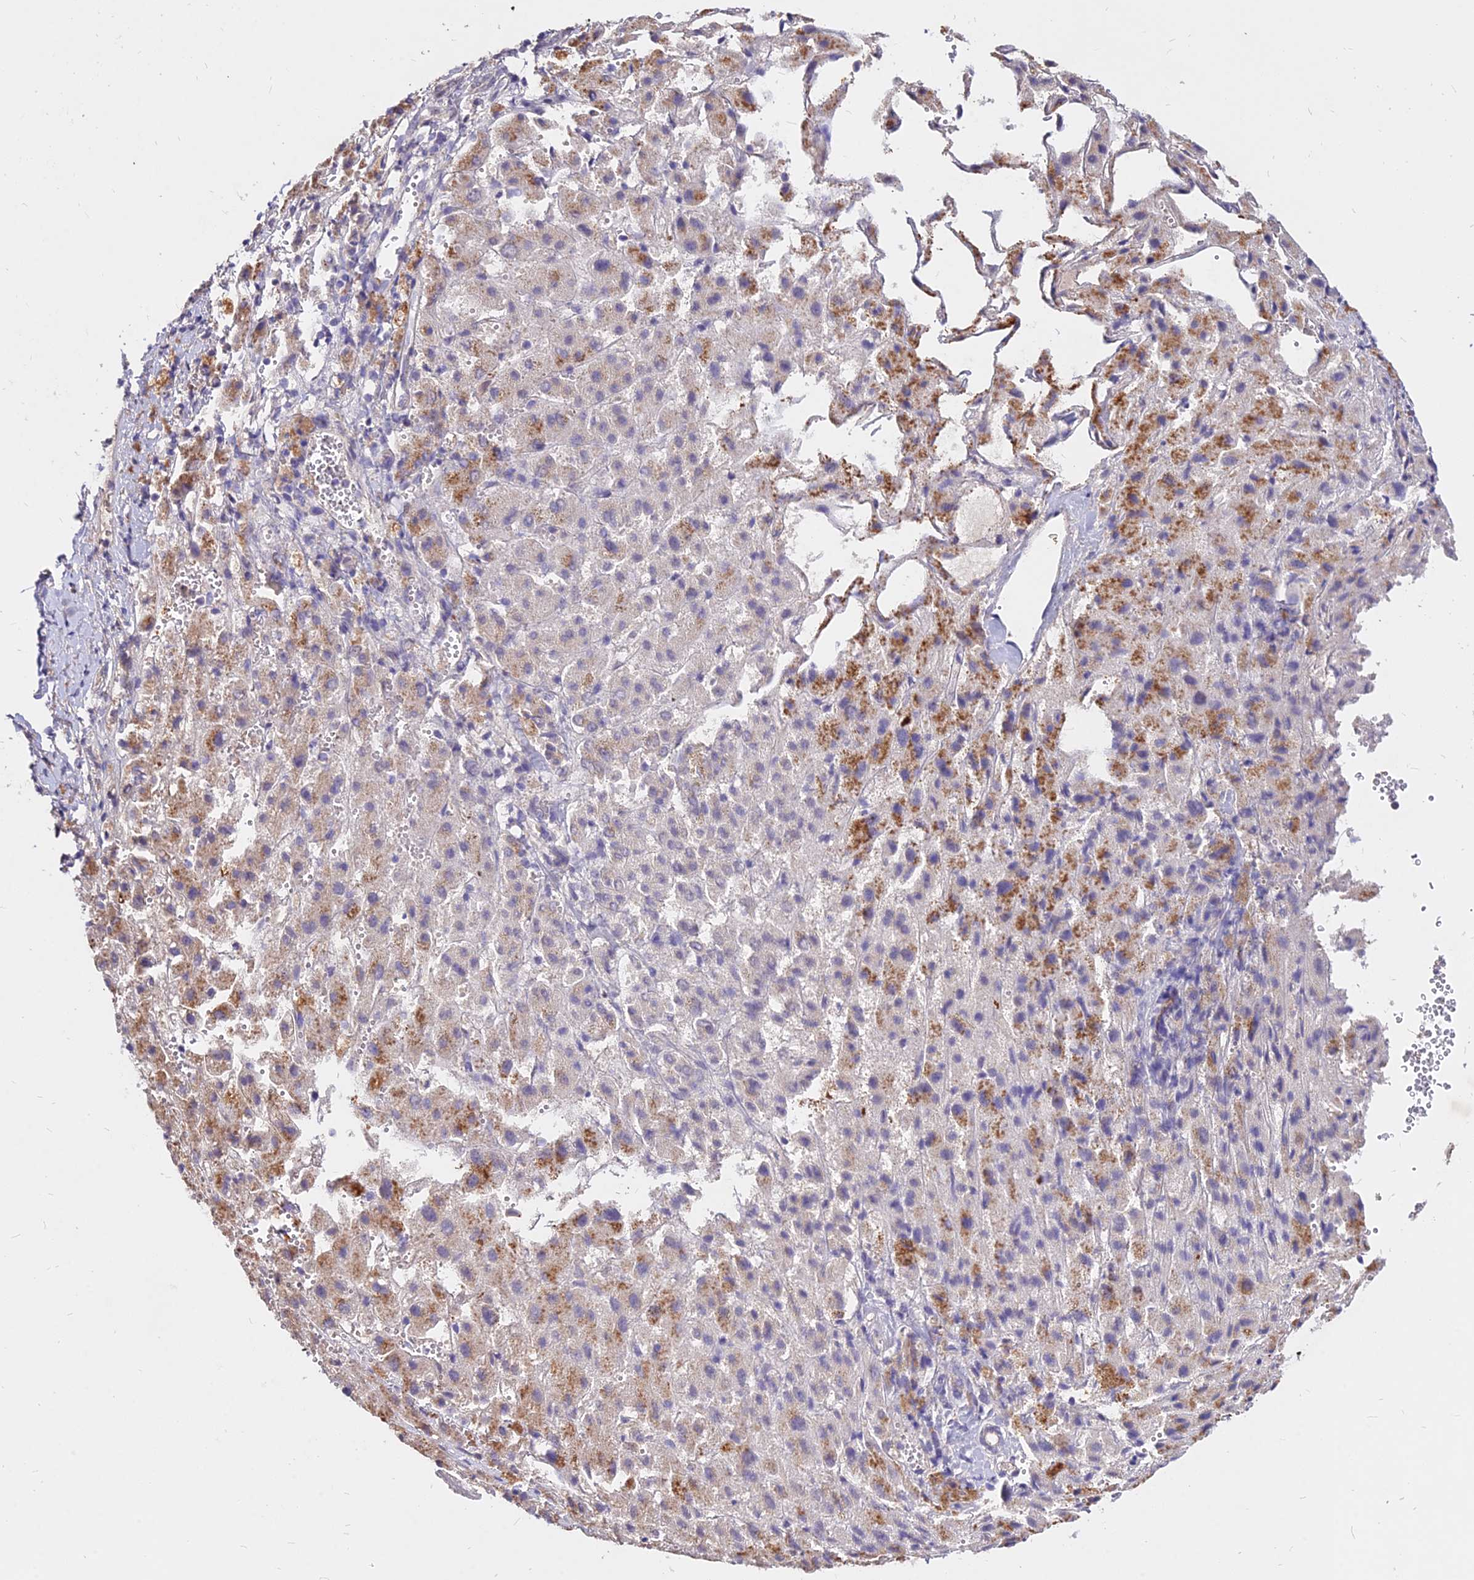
{"staining": {"intensity": "moderate", "quantity": "25%-75%", "location": "cytoplasmic/membranous"}, "tissue": "liver cancer", "cell_type": "Tumor cells", "image_type": "cancer", "snomed": [{"axis": "morphology", "description": "Carcinoma, Hepatocellular, NOS"}, {"axis": "topography", "description": "Liver"}], "caption": "Immunohistochemistry micrograph of human hepatocellular carcinoma (liver) stained for a protein (brown), which demonstrates medium levels of moderate cytoplasmic/membranous expression in approximately 25%-75% of tumor cells.", "gene": "C11orf68", "patient": {"sex": "female", "age": 58}}